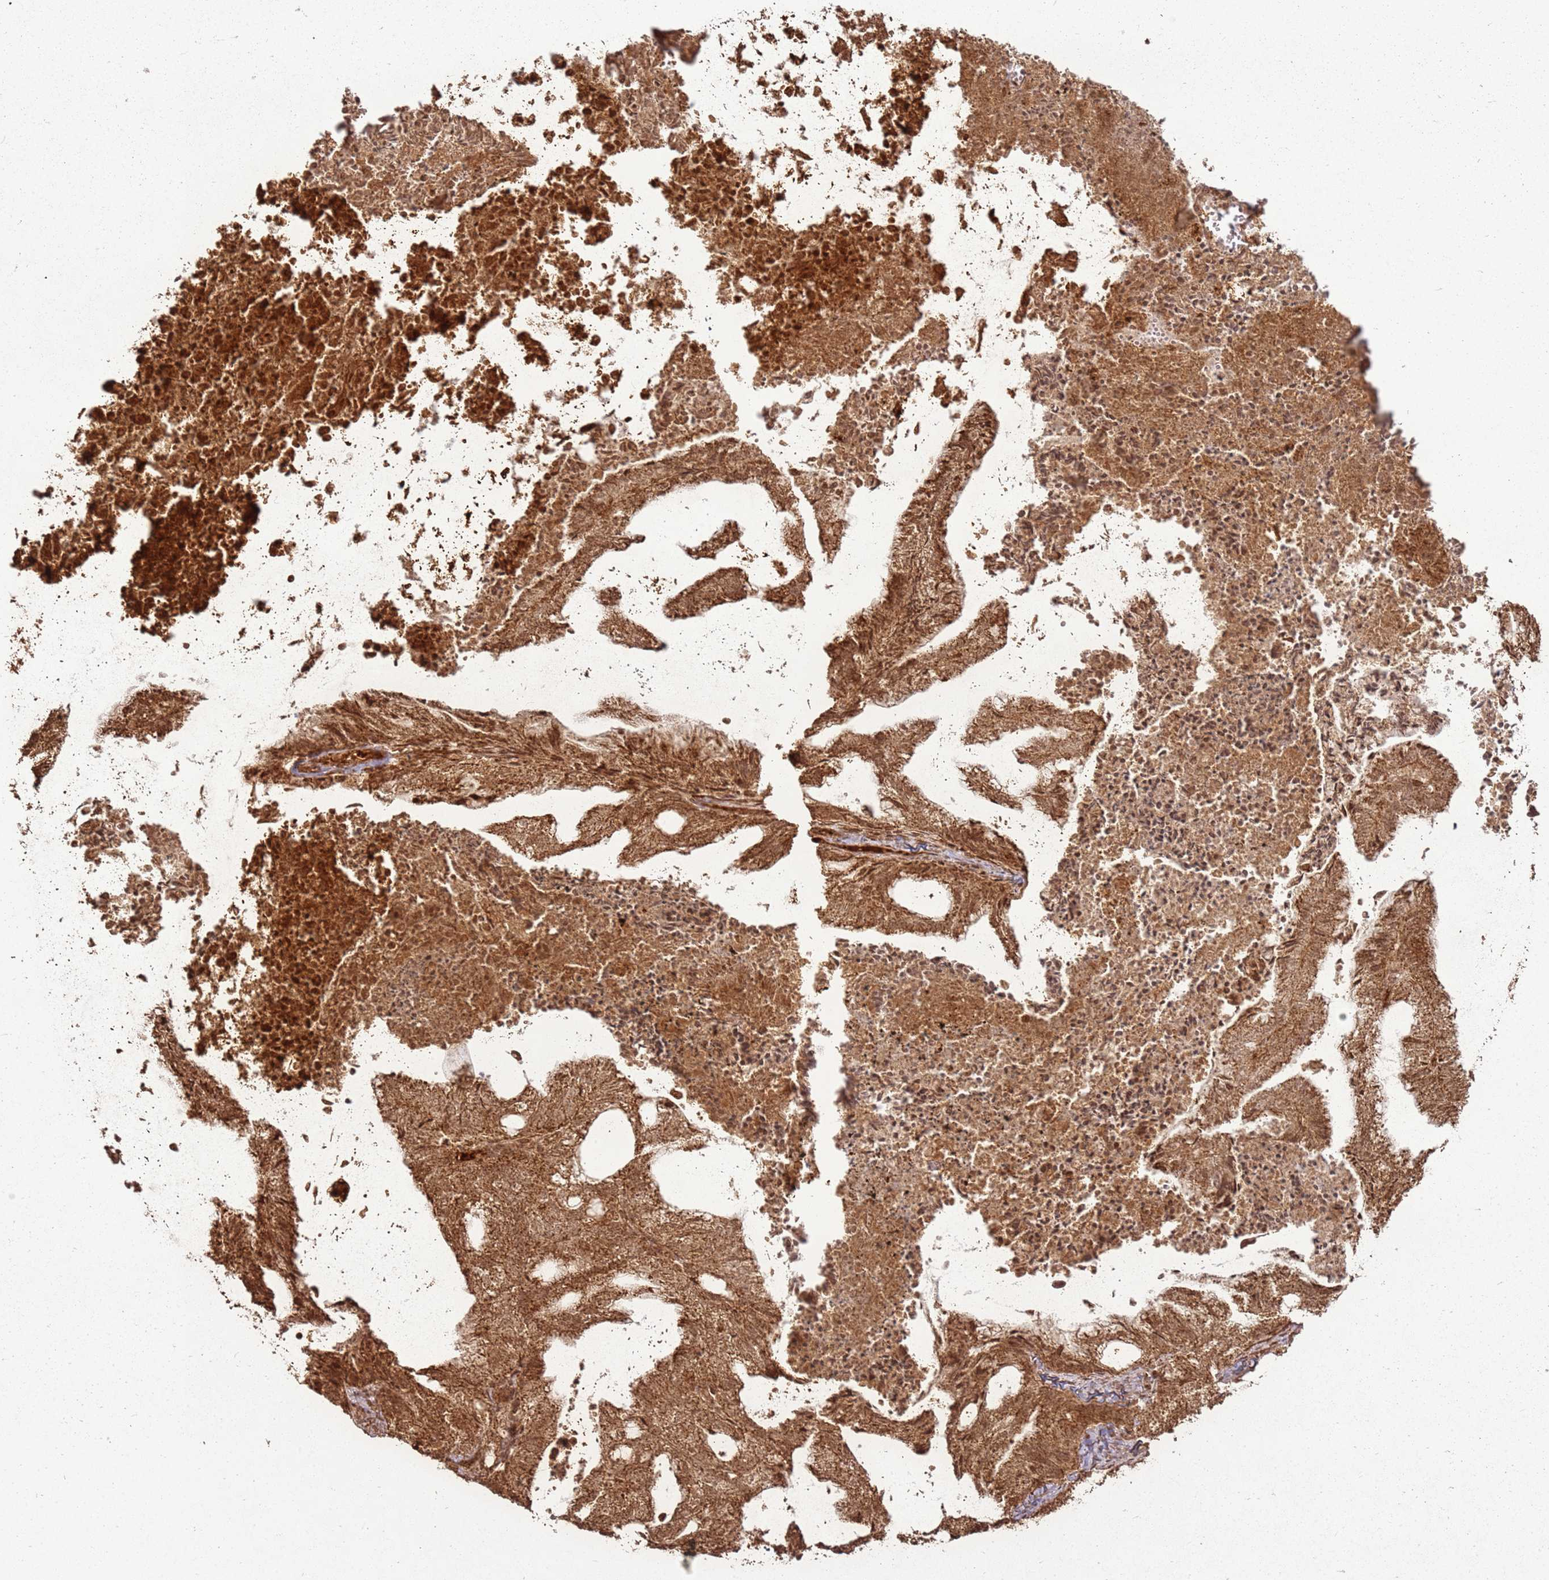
{"staining": {"intensity": "moderate", "quantity": ">75%", "location": "cytoplasmic/membranous"}, "tissue": "endometrial cancer", "cell_type": "Tumor cells", "image_type": "cancer", "snomed": [{"axis": "morphology", "description": "Adenocarcinoma, NOS"}, {"axis": "topography", "description": "Endometrium"}], "caption": "Immunohistochemical staining of human endometrial cancer exhibits medium levels of moderate cytoplasmic/membranous protein positivity in approximately >75% of tumor cells.", "gene": "MRPS6", "patient": {"sex": "female", "age": 86}}